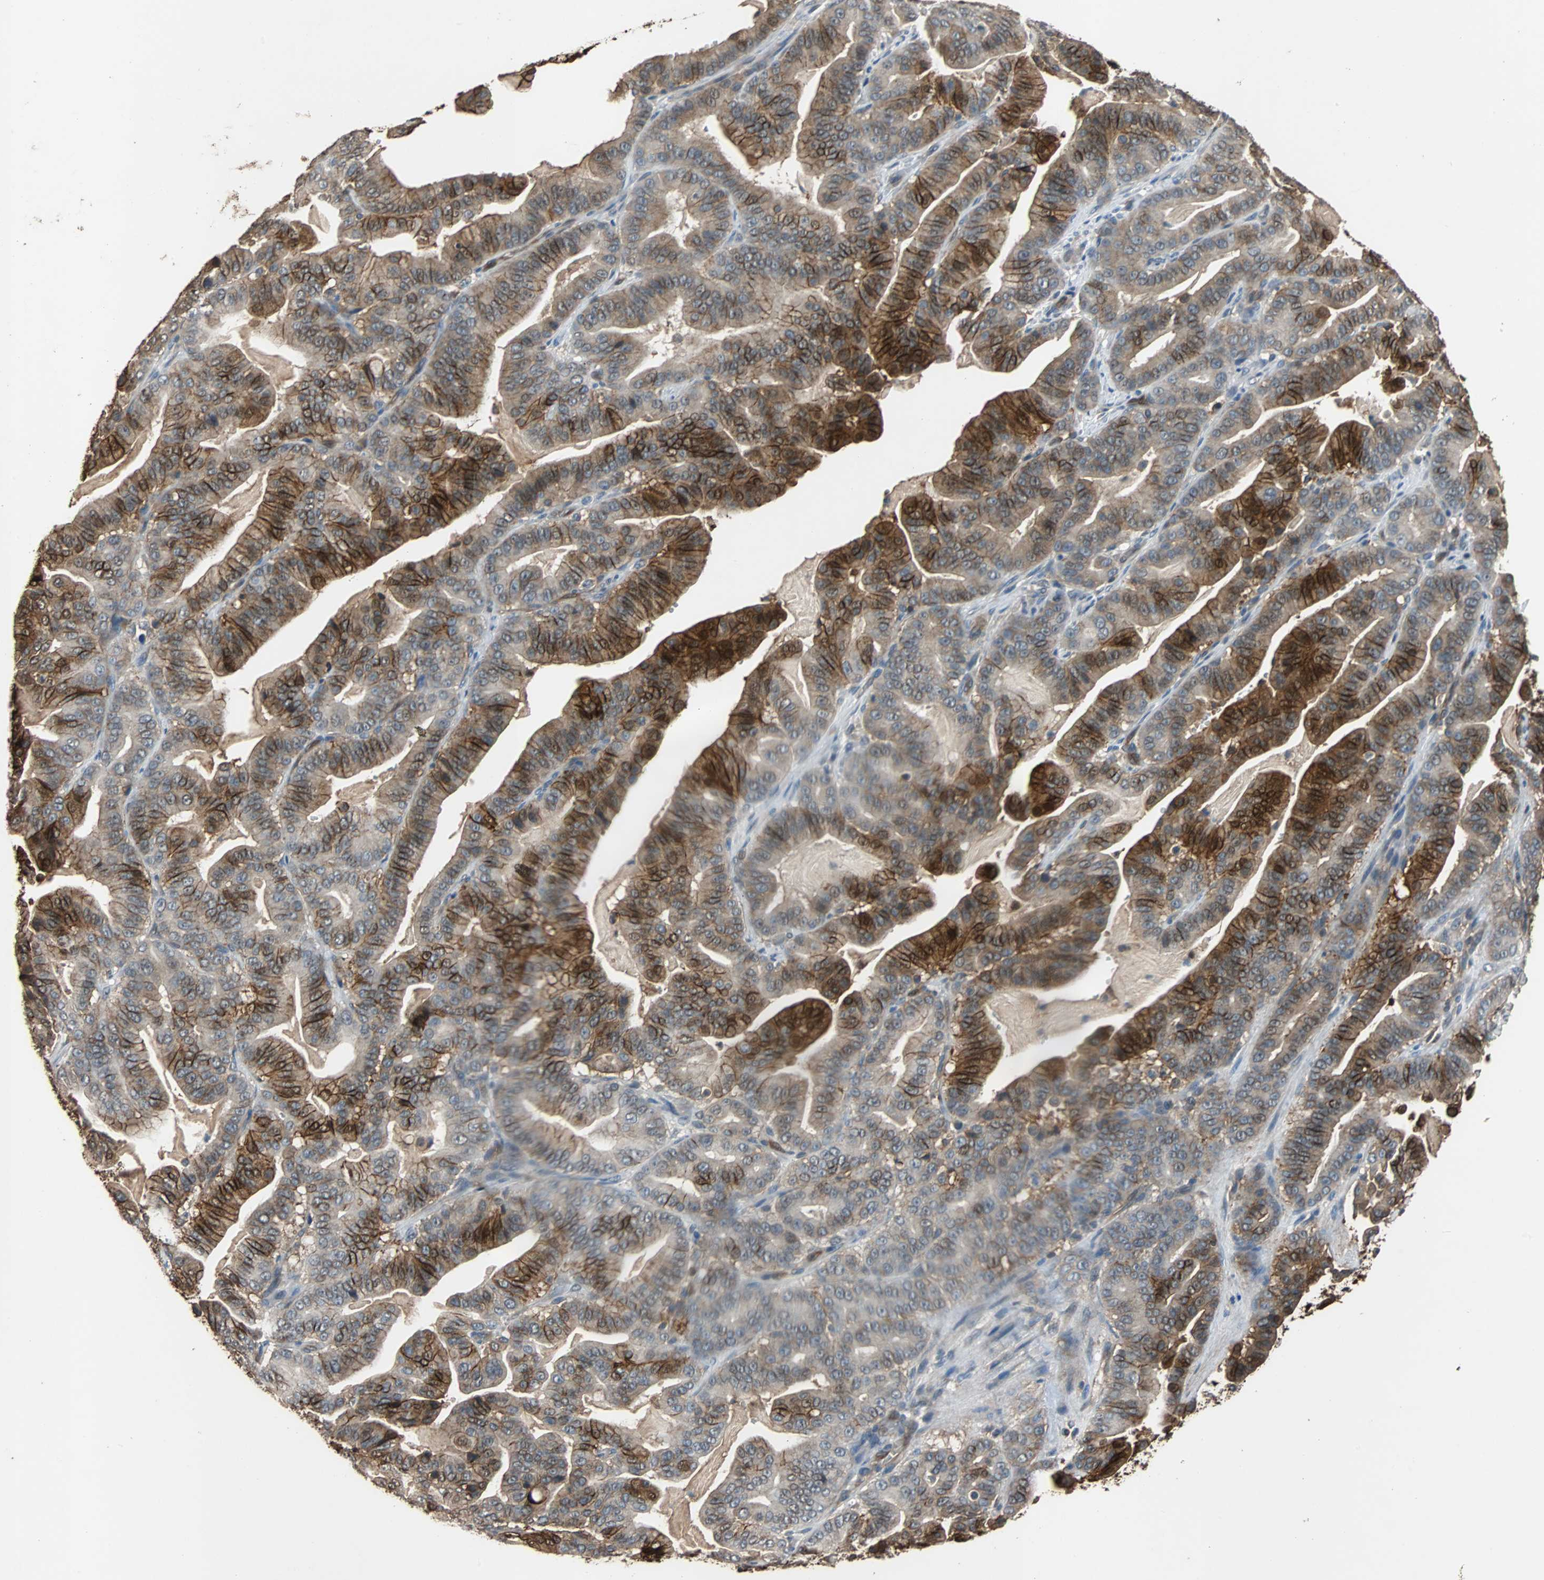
{"staining": {"intensity": "strong", "quantity": "25%-75%", "location": "cytoplasmic/membranous,nuclear"}, "tissue": "pancreatic cancer", "cell_type": "Tumor cells", "image_type": "cancer", "snomed": [{"axis": "morphology", "description": "Adenocarcinoma, NOS"}, {"axis": "topography", "description": "Pancreas"}], "caption": "The photomicrograph displays staining of adenocarcinoma (pancreatic), revealing strong cytoplasmic/membranous and nuclear protein staining (brown color) within tumor cells. (DAB (3,3'-diaminobenzidine) IHC with brightfield microscopy, high magnification).", "gene": "NDRG1", "patient": {"sex": "male", "age": 63}}